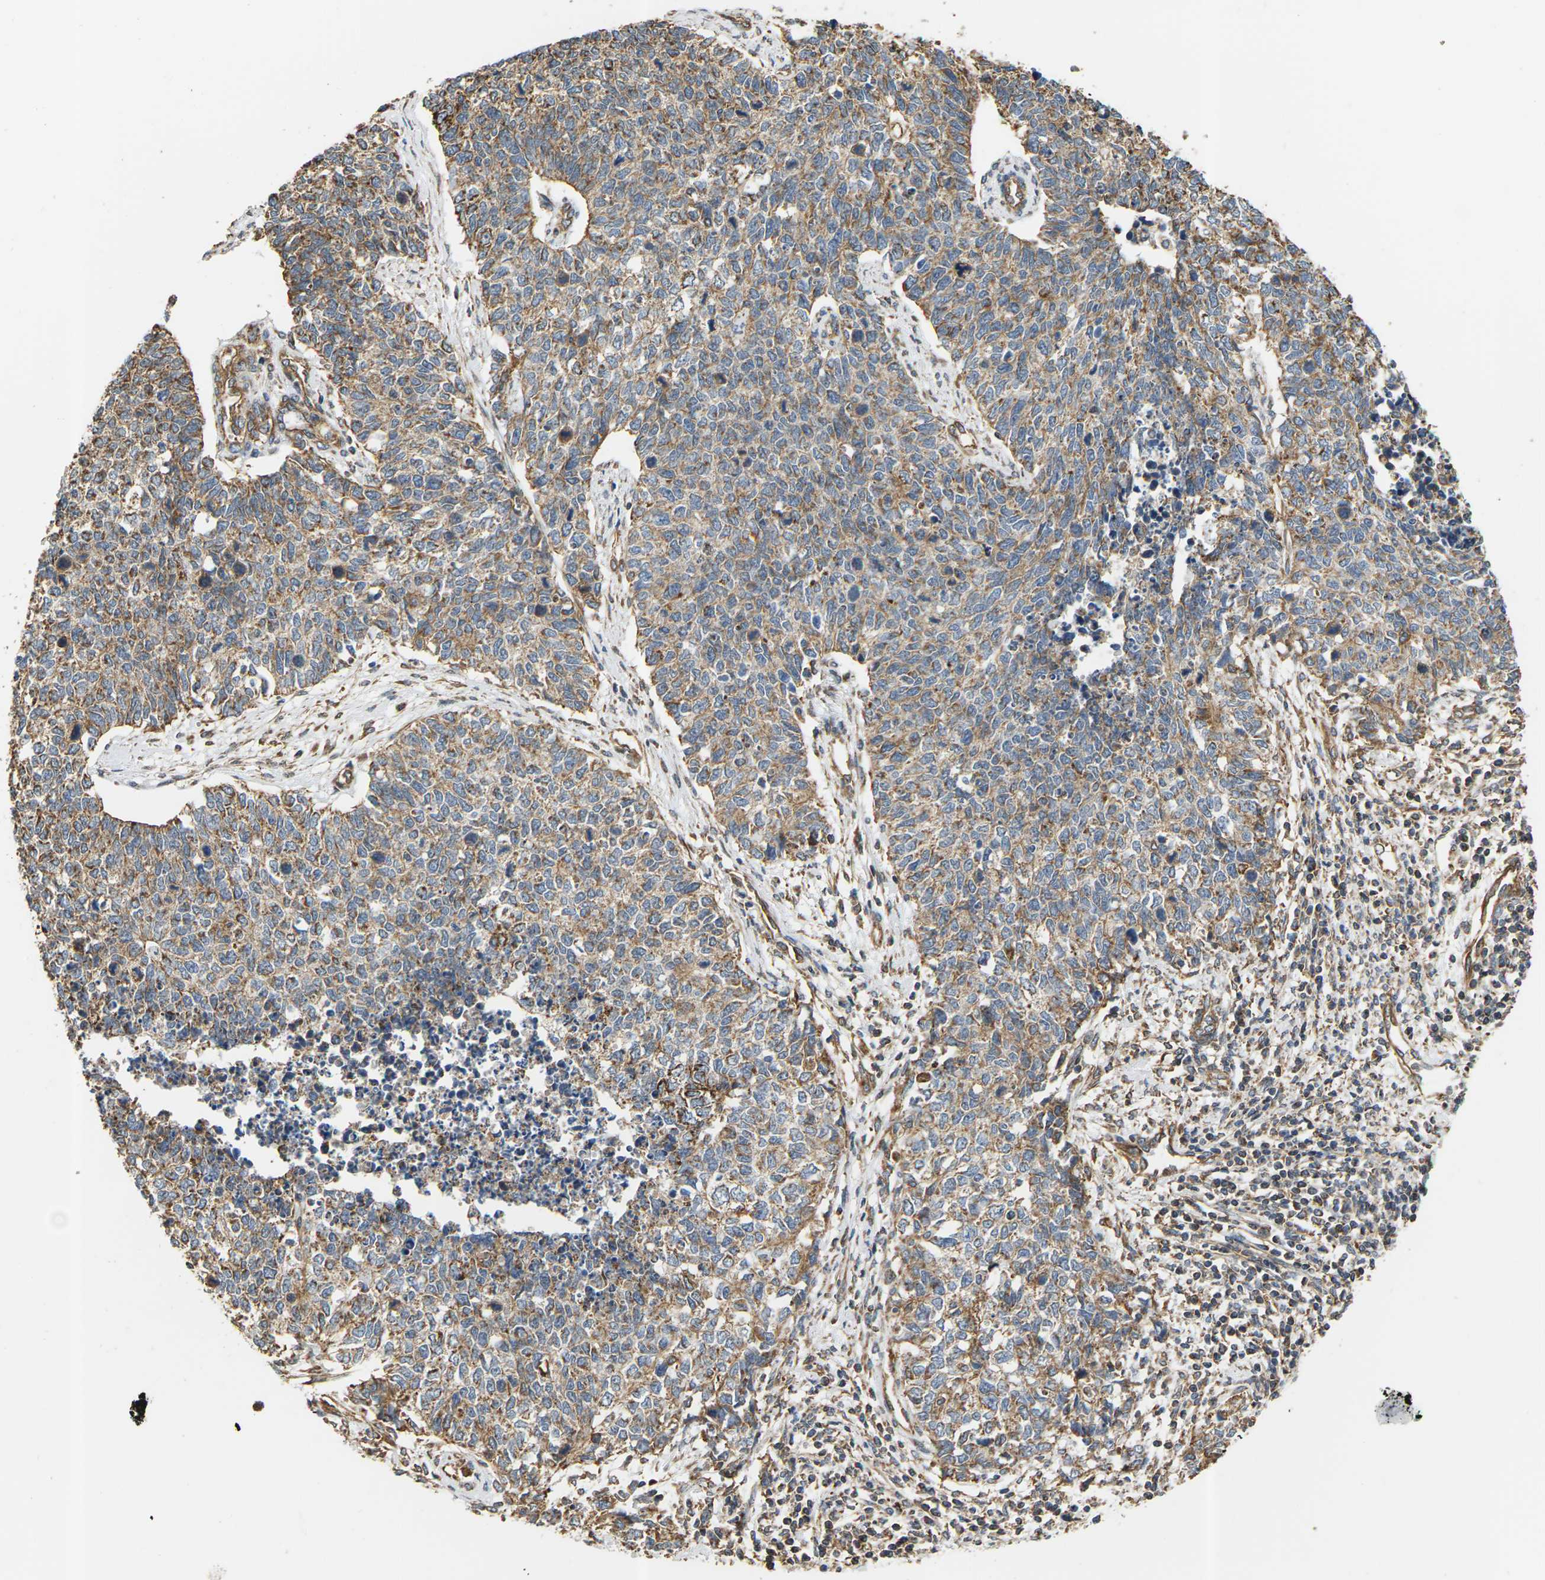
{"staining": {"intensity": "moderate", "quantity": ">75%", "location": "cytoplasmic/membranous"}, "tissue": "cervical cancer", "cell_type": "Tumor cells", "image_type": "cancer", "snomed": [{"axis": "morphology", "description": "Squamous cell carcinoma, NOS"}, {"axis": "topography", "description": "Cervix"}], "caption": "Brown immunohistochemical staining in cervical cancer (squamous cell carcinoma) demonstrates moderate cytoplasmic/membranous expression in about >75% of tumor cells.", "gene": "PCDHB4", "patient": {"sex": "female", "age": 63}}